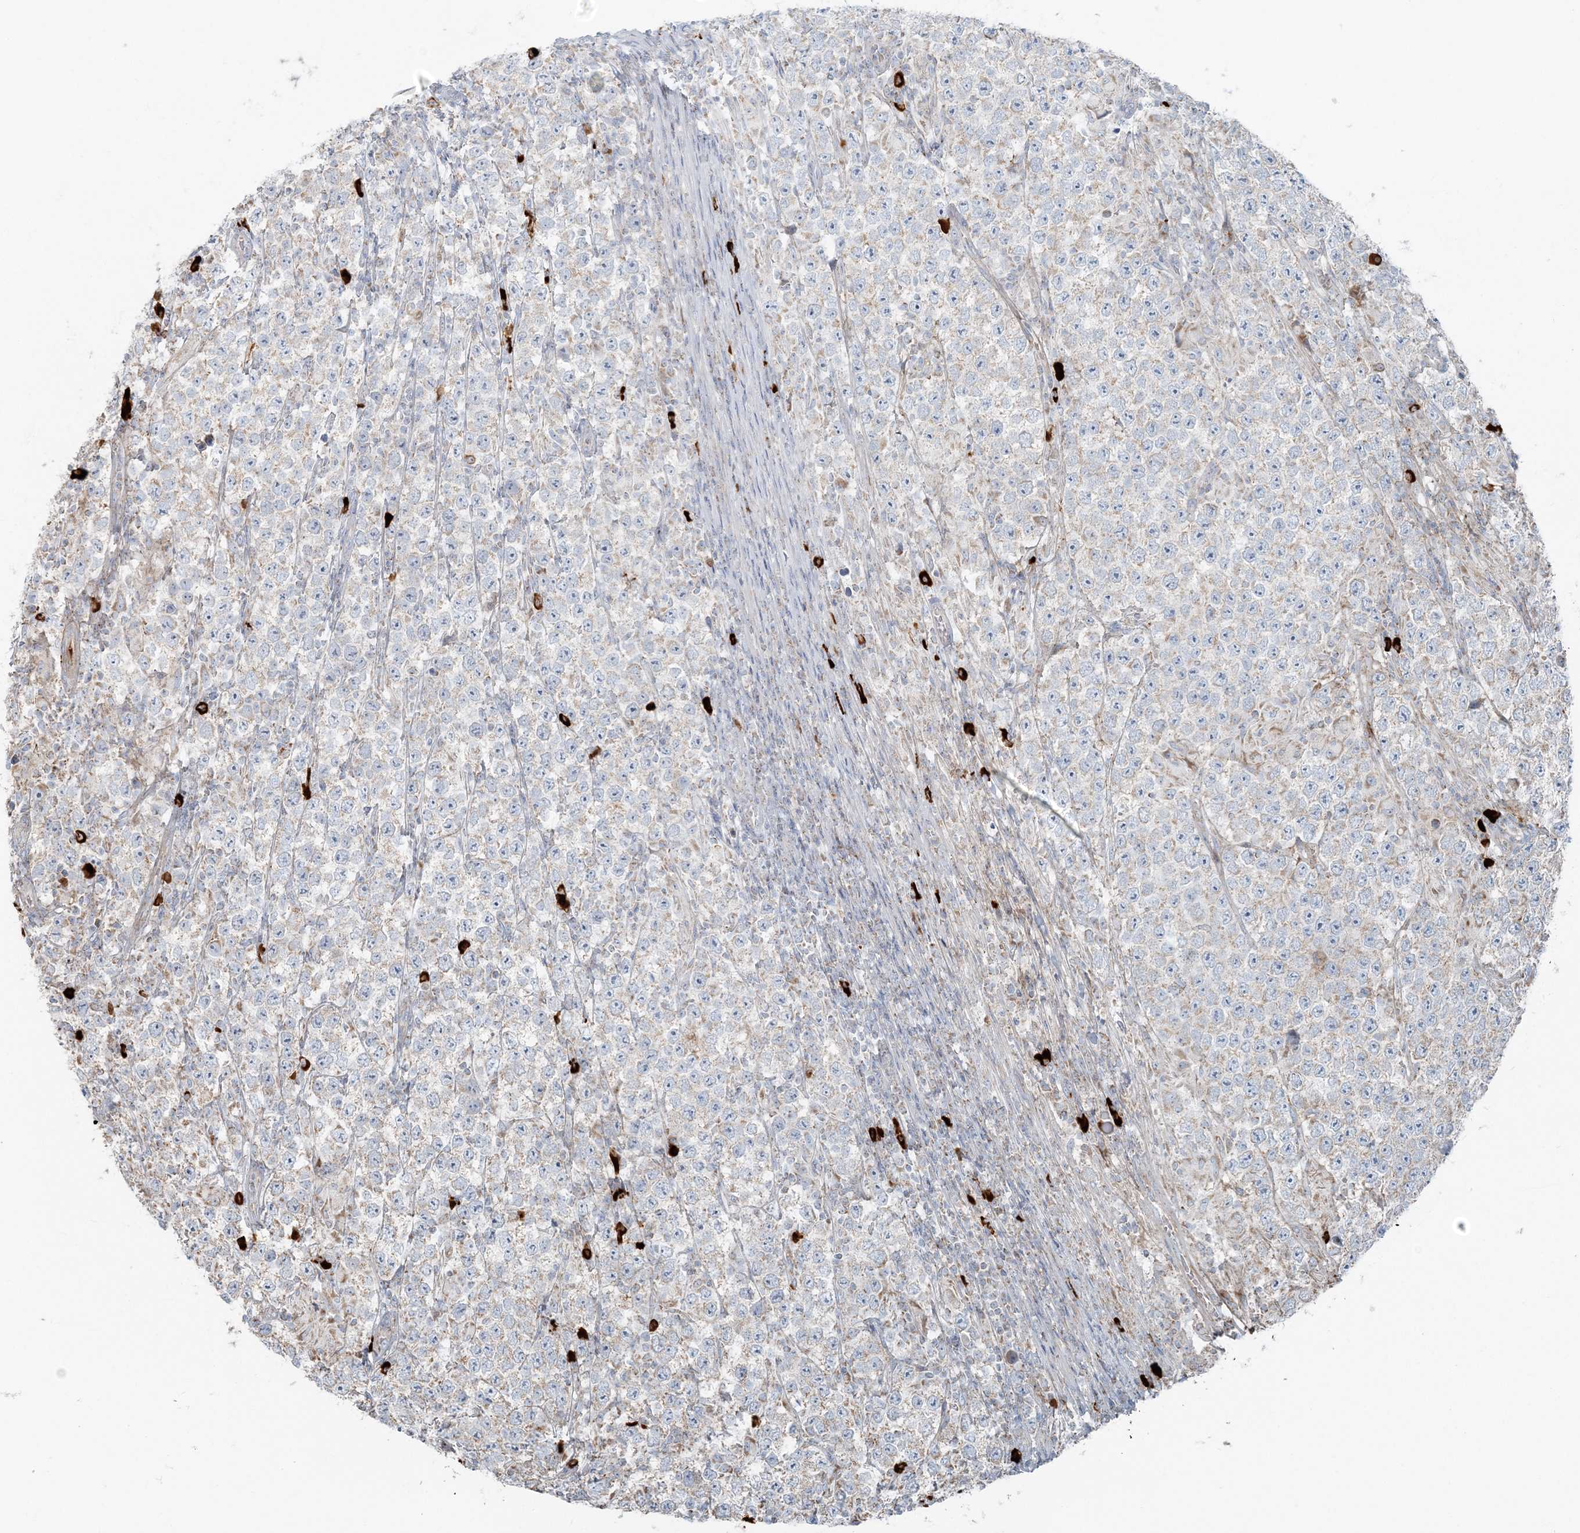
{"staining": {"intensity": "weak", "quantity": "<25%", "location": "cytoplasmic/membranous"}, "tissue": "testis cancer", "cell_type": "Tumor cells", "image_type": "cancer", "snomed": [{"axis": "morphology", "description": "Normal tissue, NOS"}, {"axis": "morphology", "description": "Urothelial carcinoma, High grade"}, {"axis": "morphology", "description": "Seminoma, NOS"}, {"axis": "morphology", "description": "Carcinoma, Embryonal, NOS"}, {"axis": "topography", "description": "Urinary bladder"}, {"axis": "topography", "description": "Testis"}], "caption": "This is a image of immunohistochemistry staining of testis cancer, which shows no positivity in tumor cells.", "gene": "SLC22A16", "patient": {"sex": "male", "age": 41}}